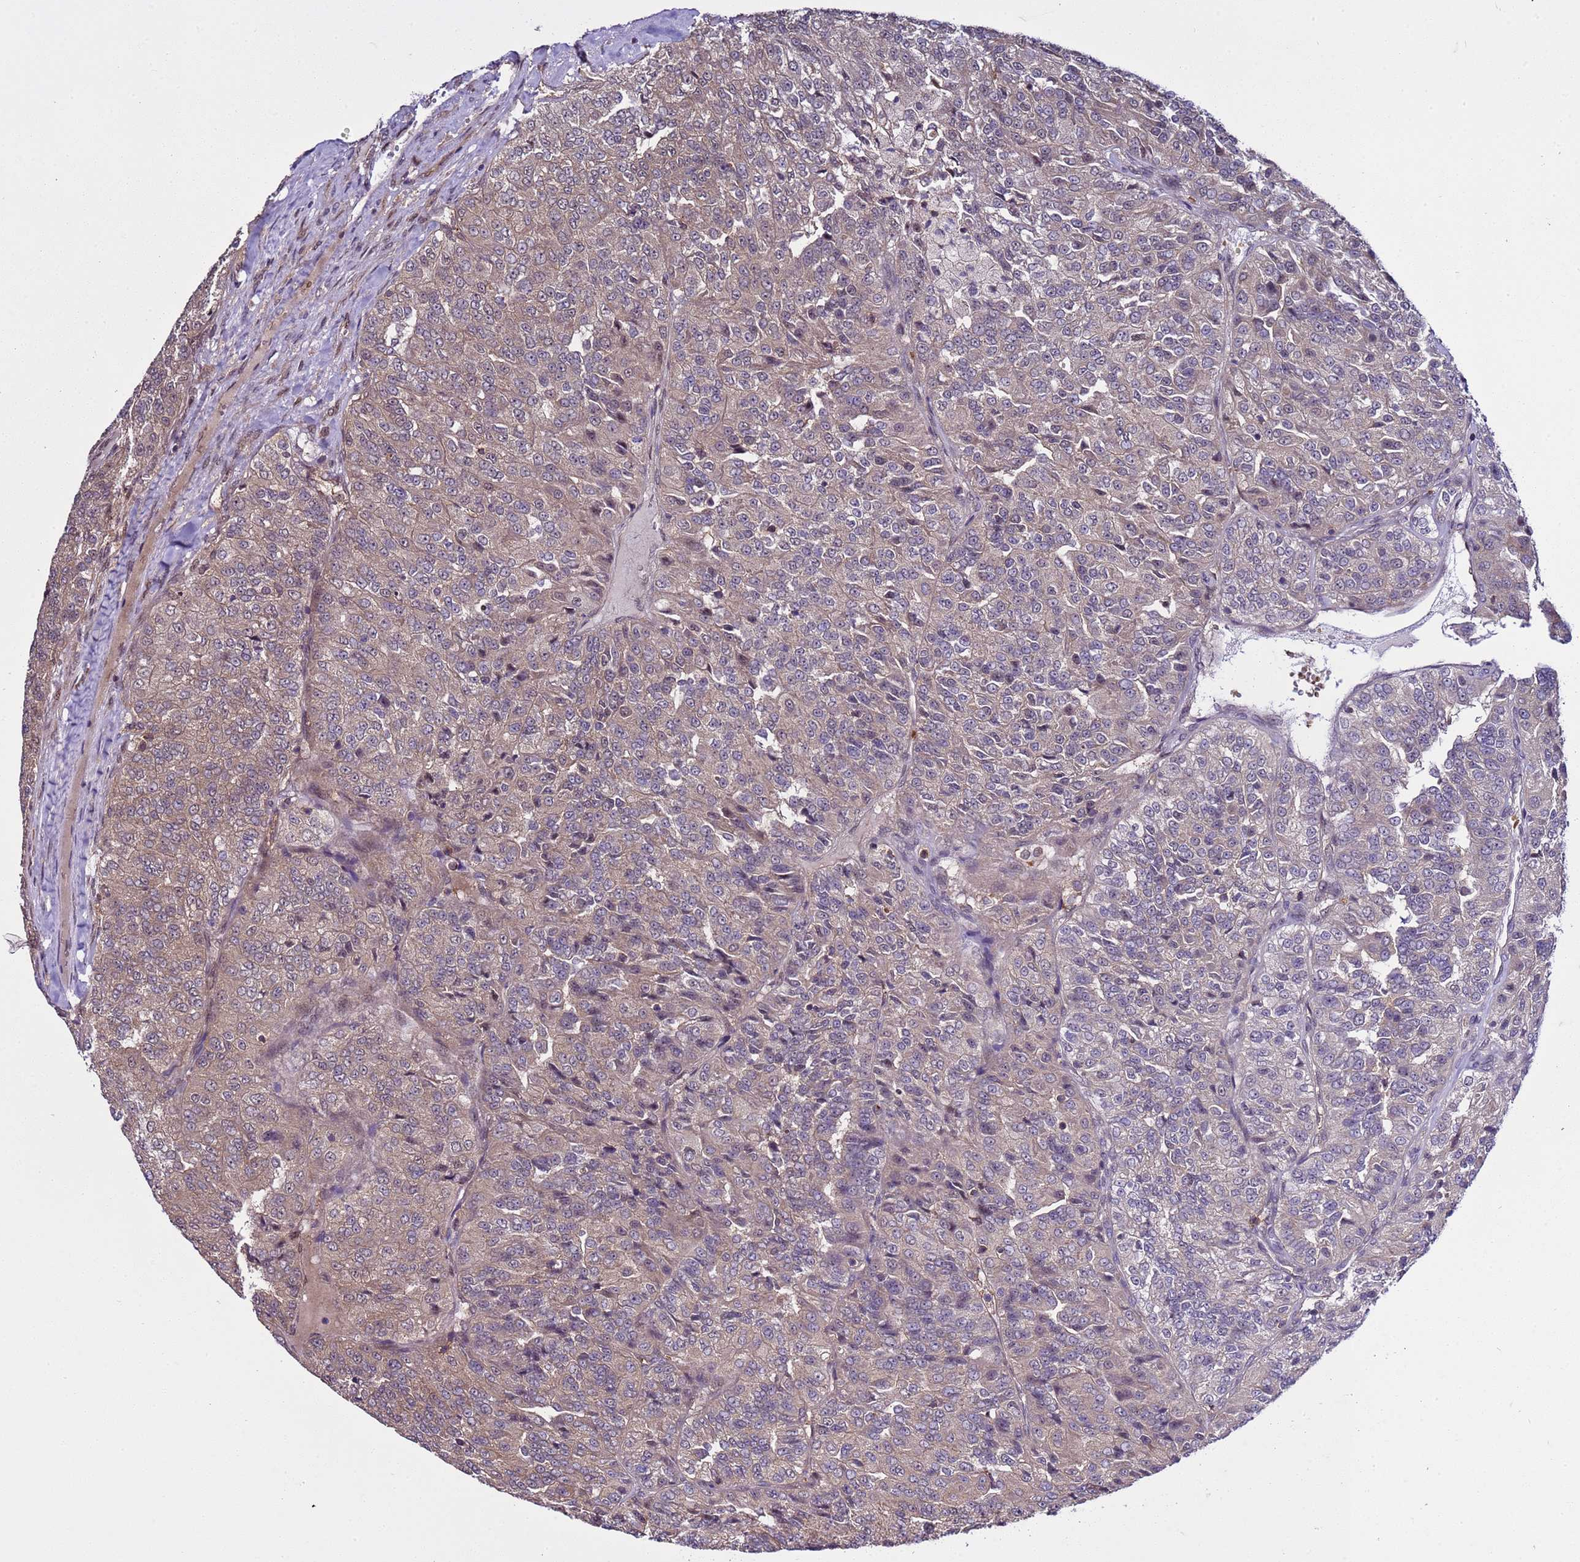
{"staining": {"intensity": "moderate", "quantity": "25%-75%", "location": "cytoplasmic/membranous"}, "tissue": "renal cancer", "cell_type": "Tumor cells", "image_type": "cancer", "snomed": [{"axis": "morphology", "description": "Adenocarcinoma, NOS"}, {"axis": "topography", "description": "Kidney"}], "caption": "IHC of human renal cancer exhibits medium levels of moderate cytoplasmic/membranous positivity in about 25%-75% of tumor cells.", "gene": "GEN1", "patient": {"sex": "female", "age": 63}}